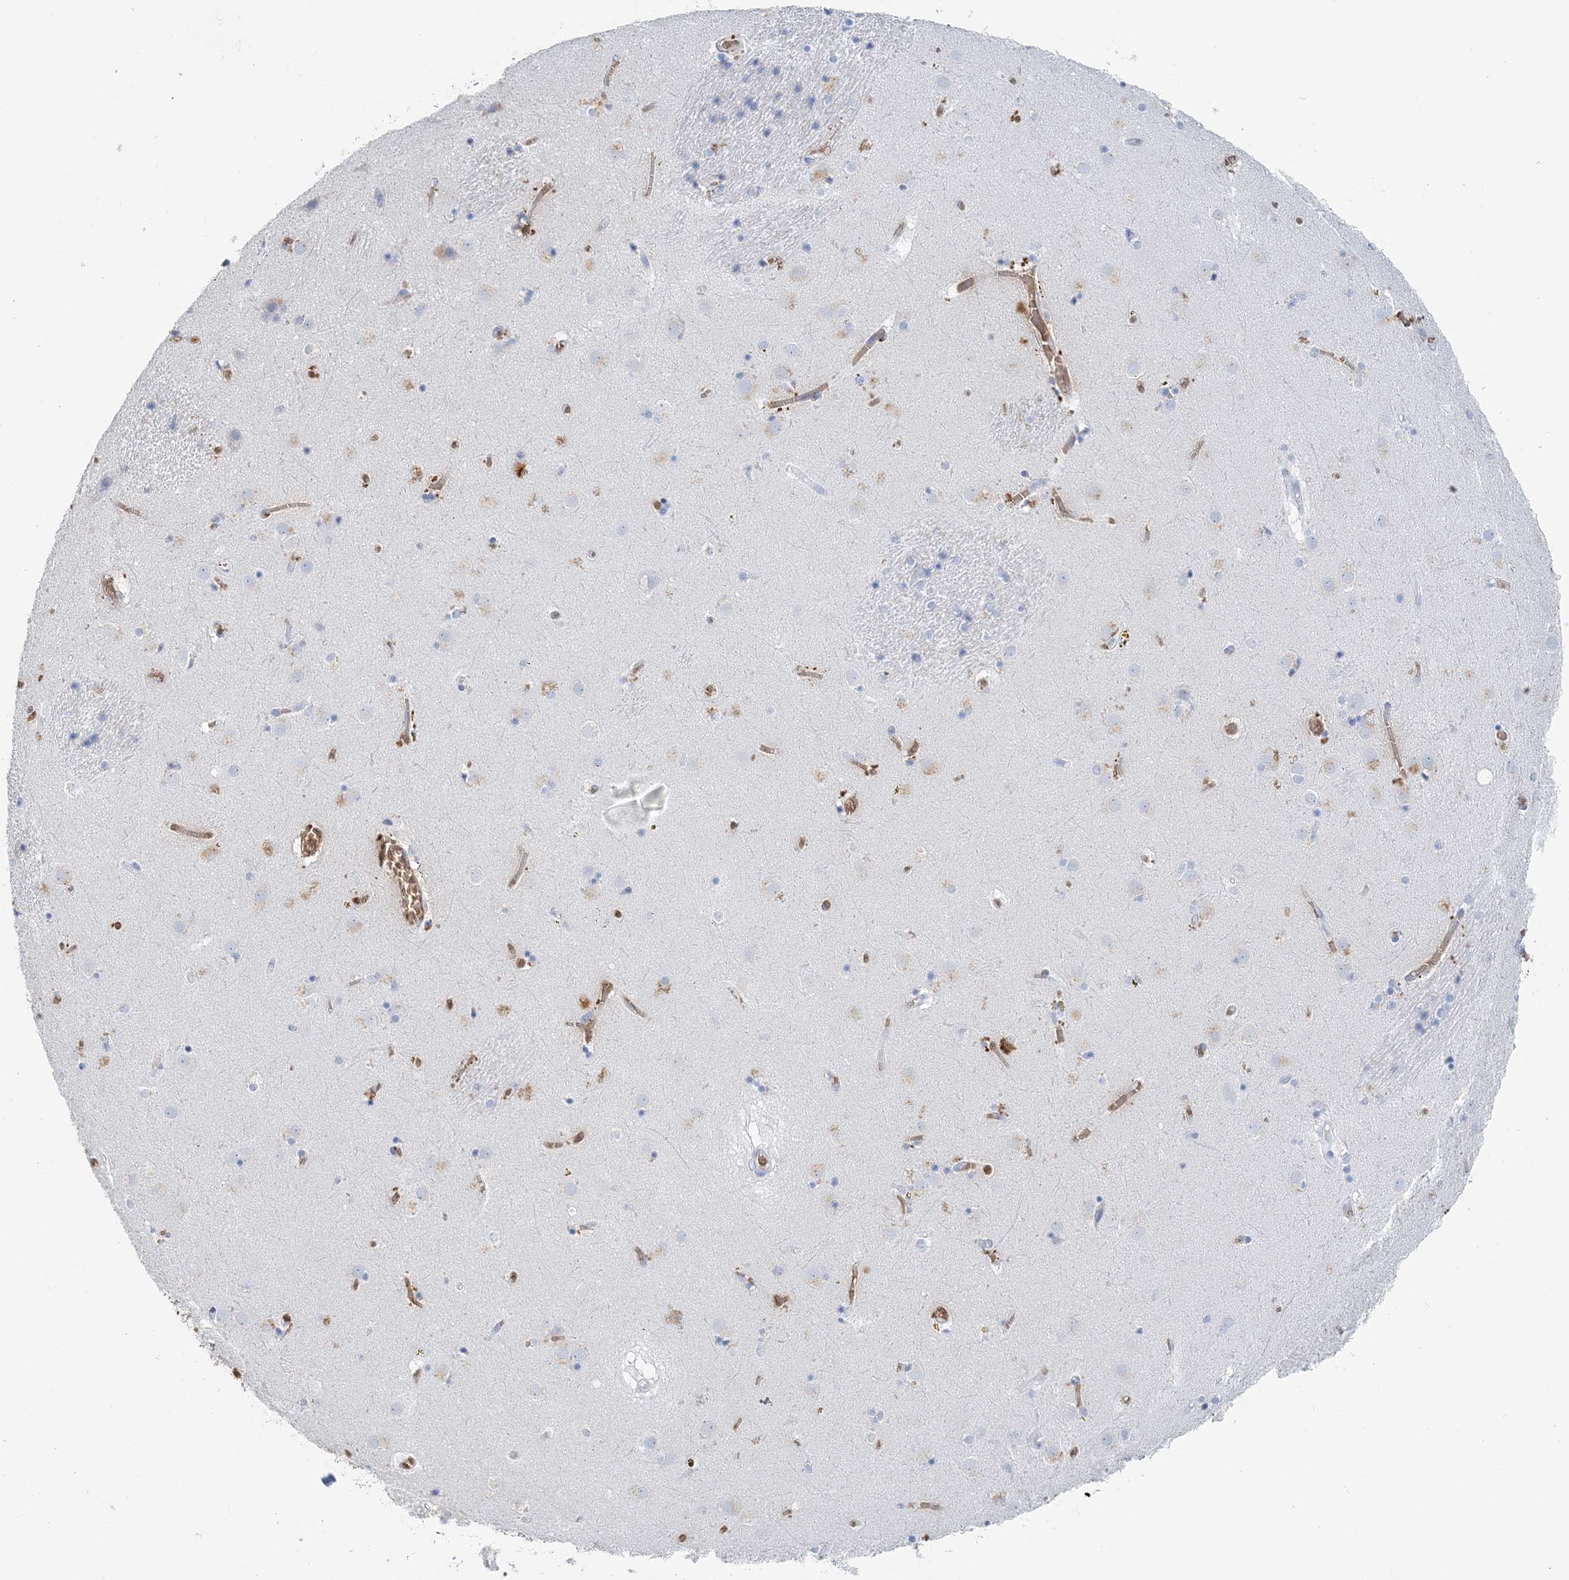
{"staining": {"intensity": "negative", "quantity": "none", "location": "none"}, "tissue": "caudate", "cell_type": "Glial cells", "image_type": "normal", "snomed": [{"axis": "morphology", "description": "Normal tissue, NOS"}, {"axis": "topography", "description": "Lateral ventricle wall"}], "caption": "High power microscopy histopathology image of an IHC photomicrograph of normal caudate, revealing no significant staining in glial cells.", "gene": "HBD", "patient": {"sex": "male", "age": 70}}